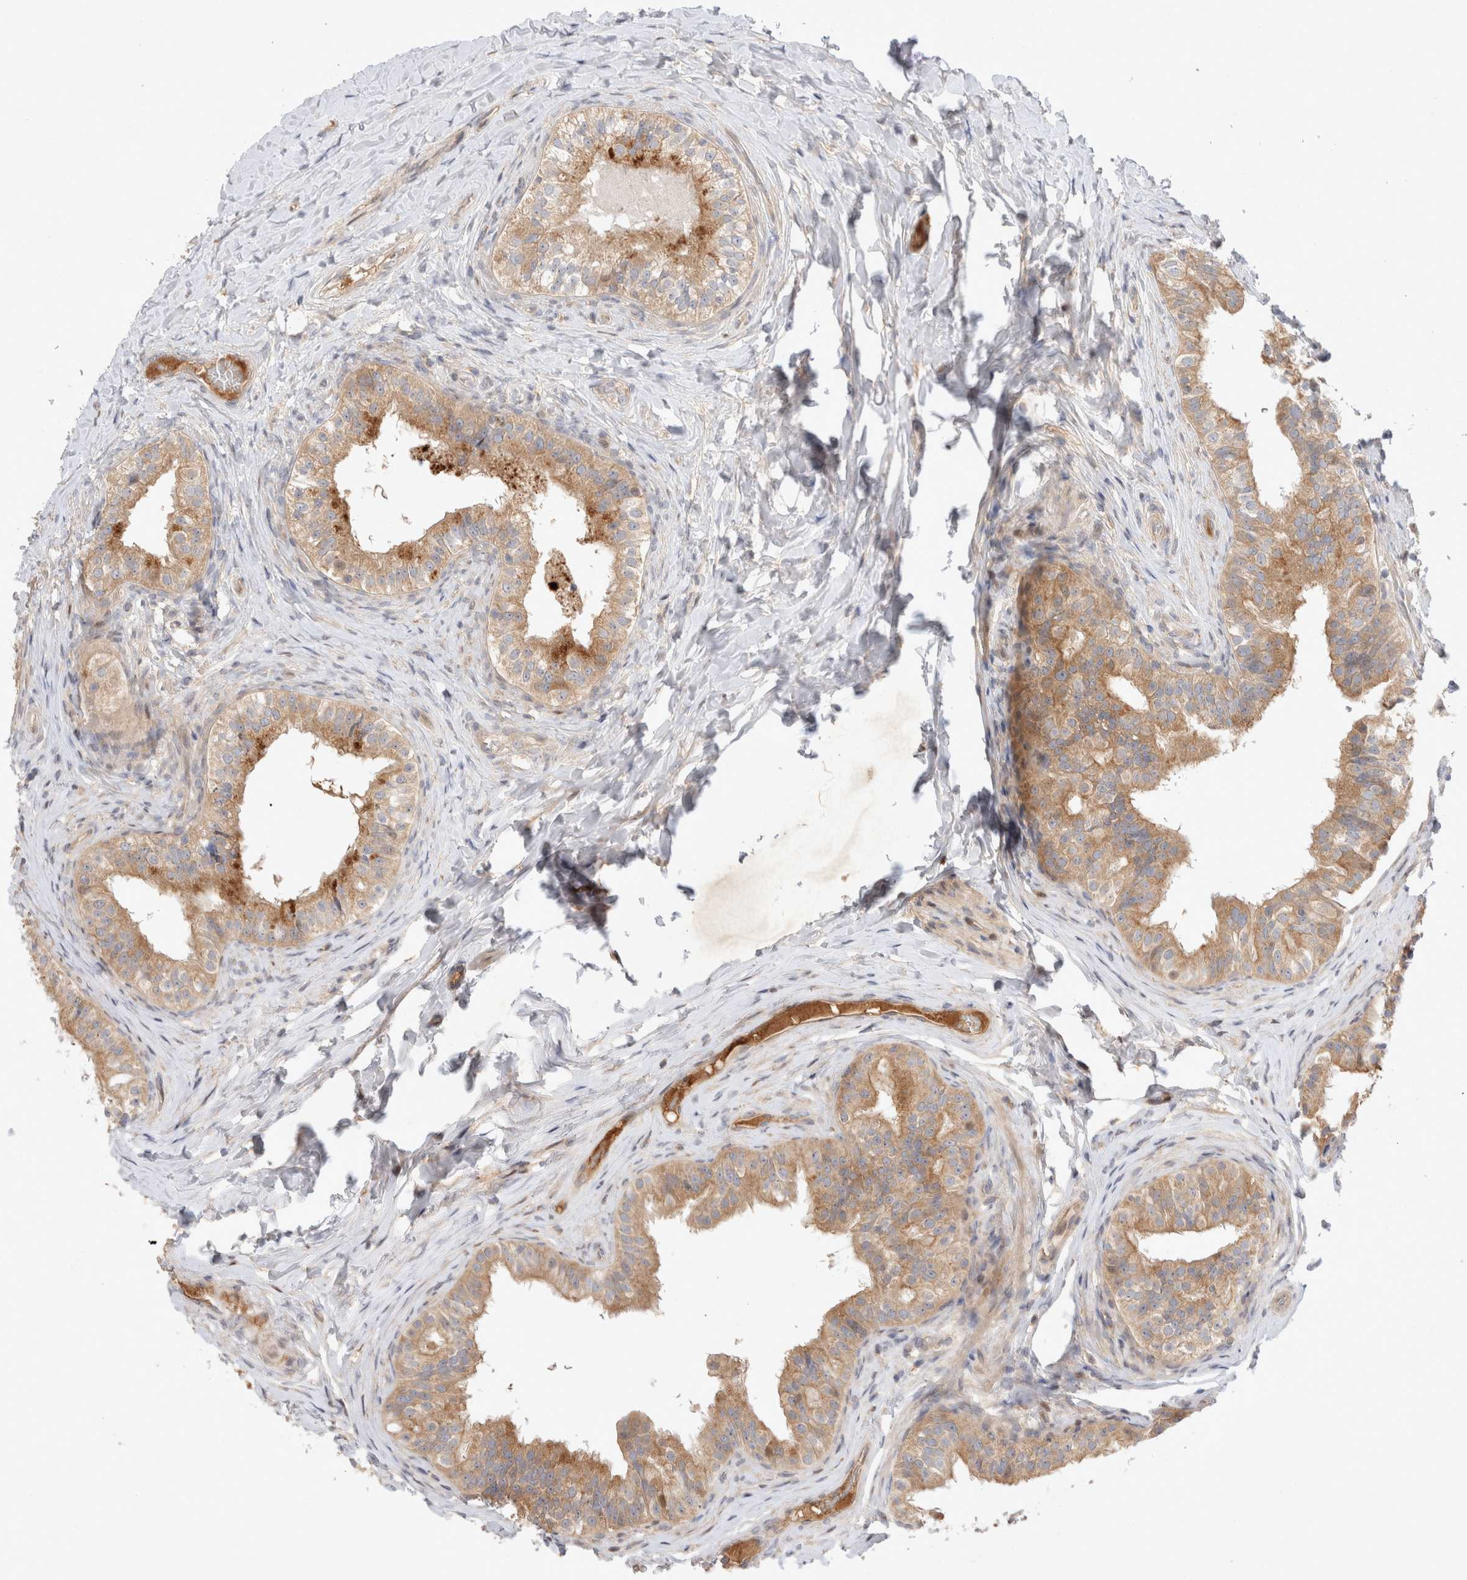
{"staining": {"intensity": "moderate", "quantity": ">75%", "location": "cytoplasmic/membranous,nuclear"}, "tissue": "epididymis", "cell_type": "Glandular cells", "image_type": "normal", "snomed": [{"axis": "morphology", "description": "Normal tissue, NOS"}, {"axis": "topography", "description": "Epididymis"}], "caption": "The immunohistochemical stain shows moderate cytoplasmic/membranous,nuclear staining in glandular cells of benign epididymis.", "gene": "HTT", "patient": {"sex": "male", "age": 49}}